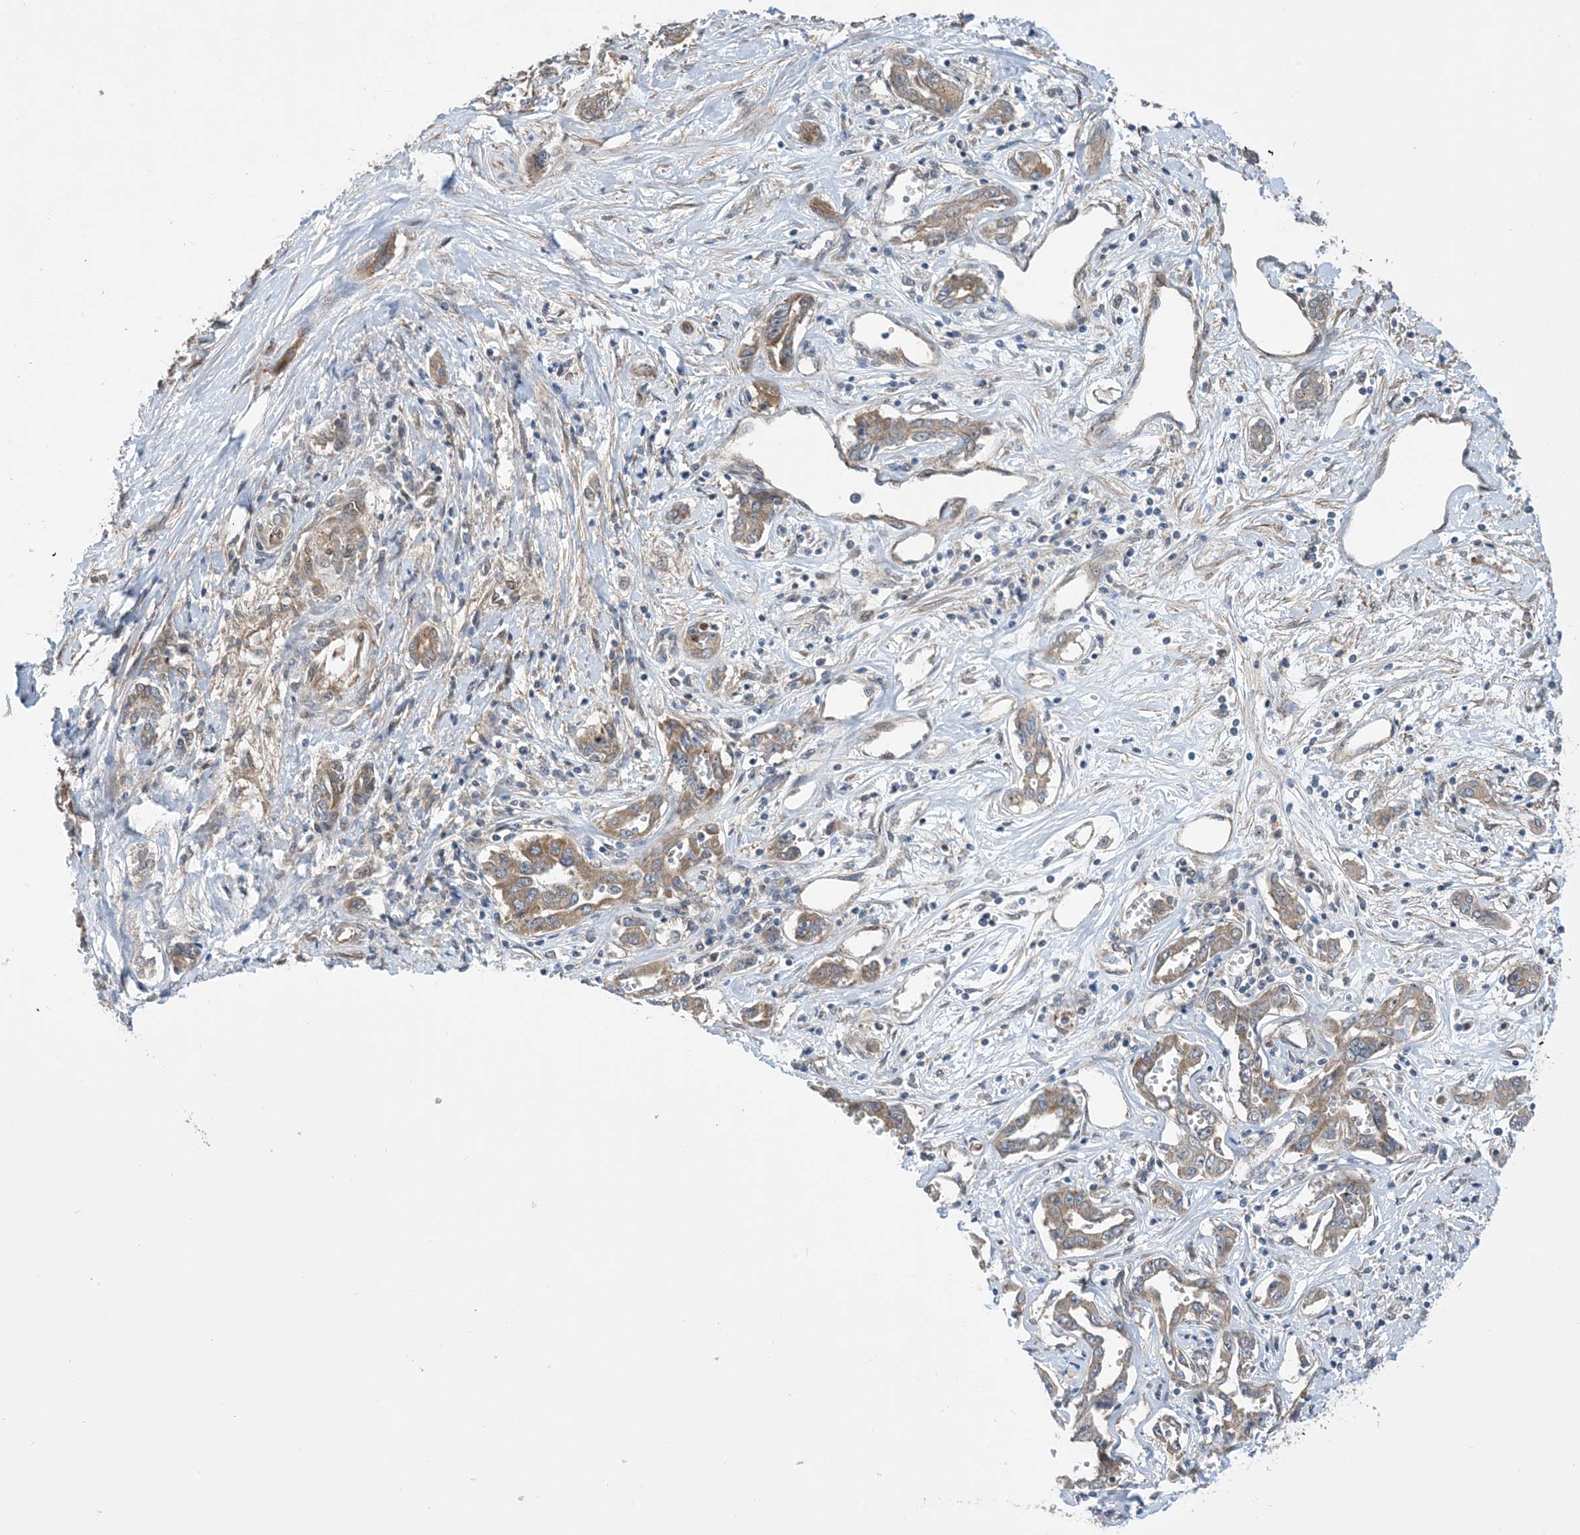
{"staining": {"intensity": "moderate", "quantity": ">75%", "location": "cytoplasmic/membranous"}, "tissue": "liver cancer", "cell_type": "Tumor cells", "image_type": "cancer", "snomed": [{"axis": "morphology", "description": "Cholangiocarcinoma"}, {"axis": "topography", "description": "Liver"}], "caption": "The histopathology image displays a brown stain indicating the presence of a protein in the cytoplasmic/membranous of tumor cells in cholangiocarcinoma (liver).", "gene": "EHBP1", "patient": {"sex": "male", "age": 59}}